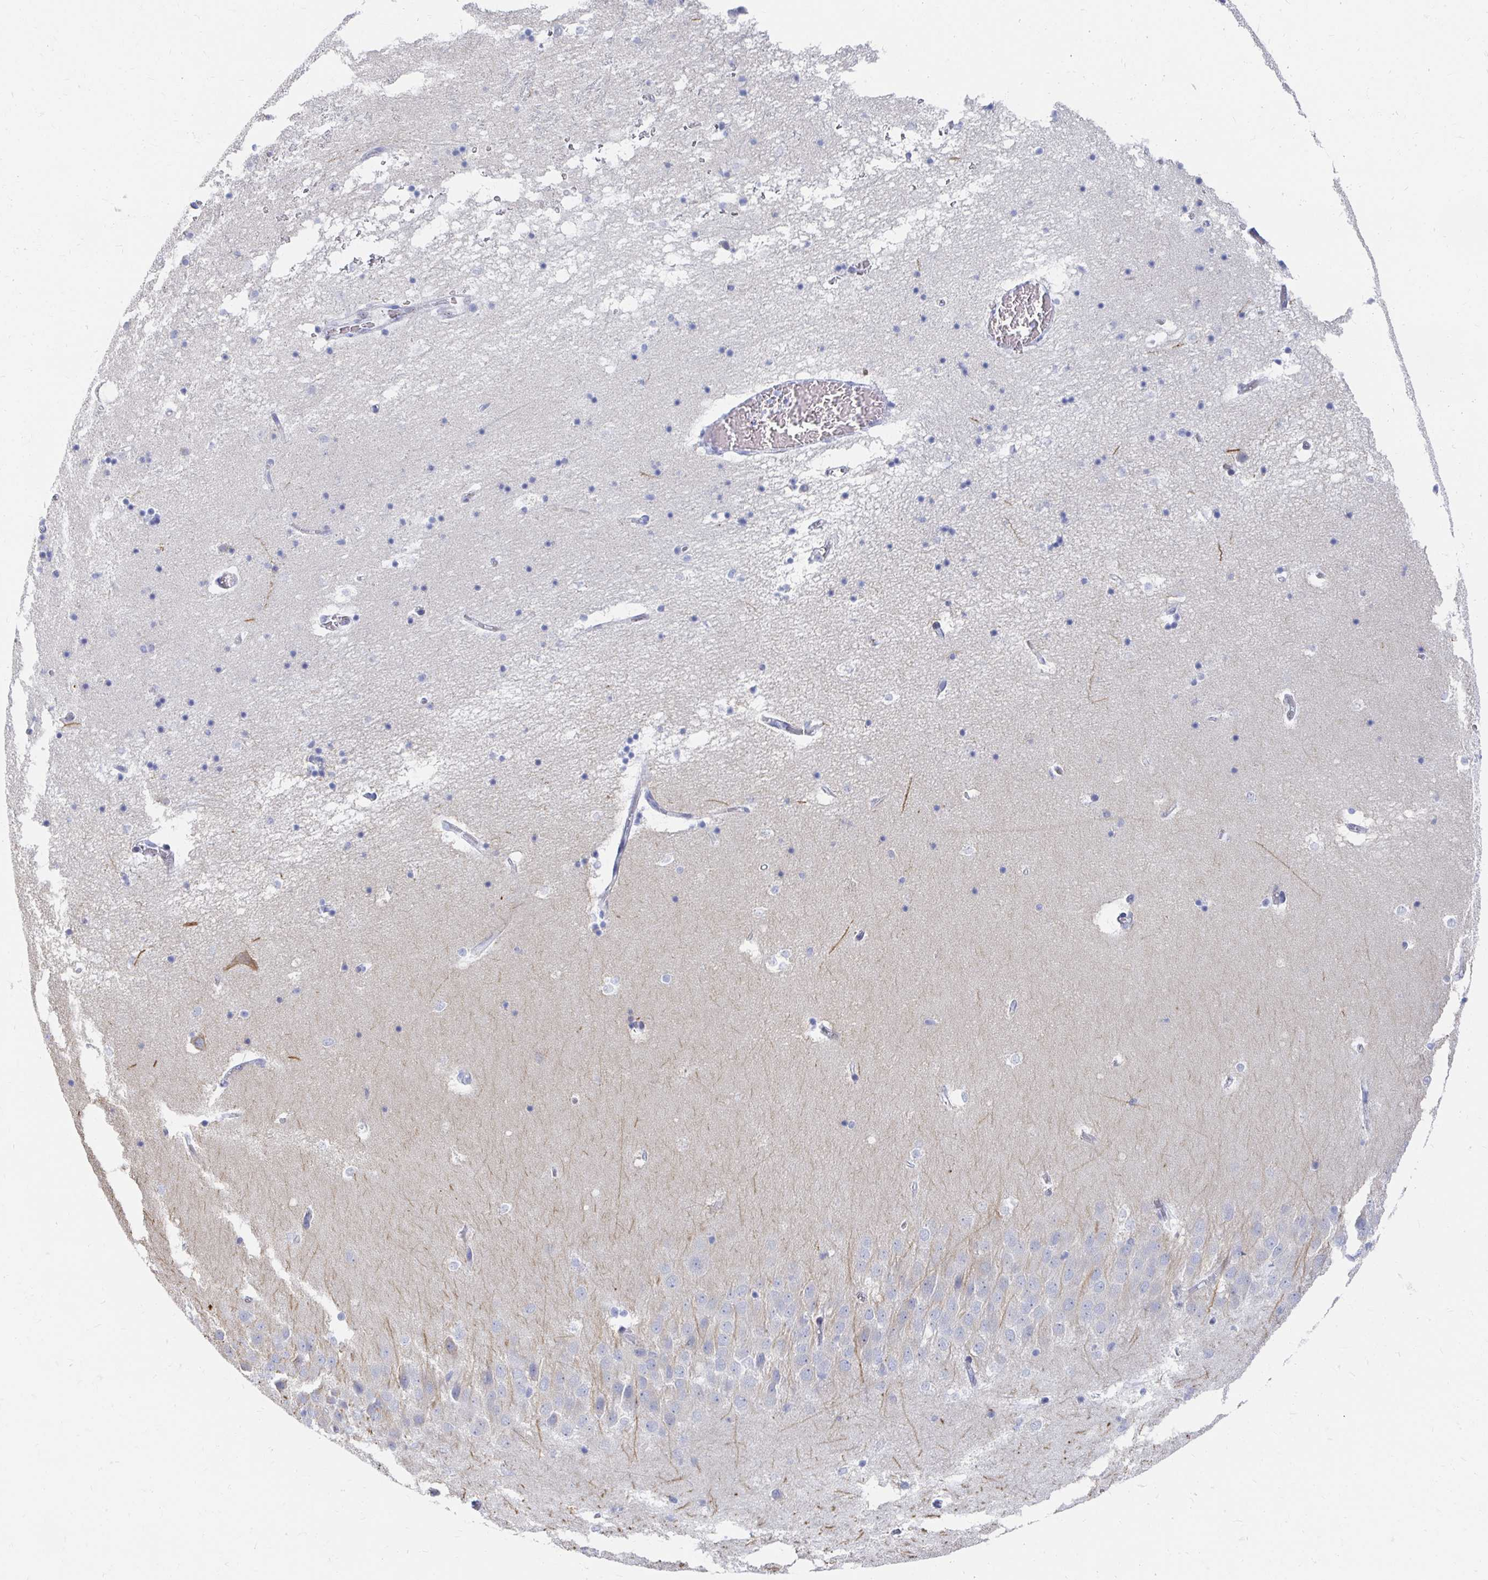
{"staining": {"intensity": "negative", "quantity": "none", "location": "none"}, "tissue": "hippocampus", "cell_type": "Glial cells", "image_type": "normal", "snomed": [{"axis": "morphology", "description": "Normal tissue, NOS"}, {"axis": "topography", "description": "Hippocampus"}], "caption": "Human hippocampus stained for a protein using immunohistochemistry demonstrates no positivity in glial cells.", "gene": "CLIC3", "patient": {"sex": "male", "age": 58}}